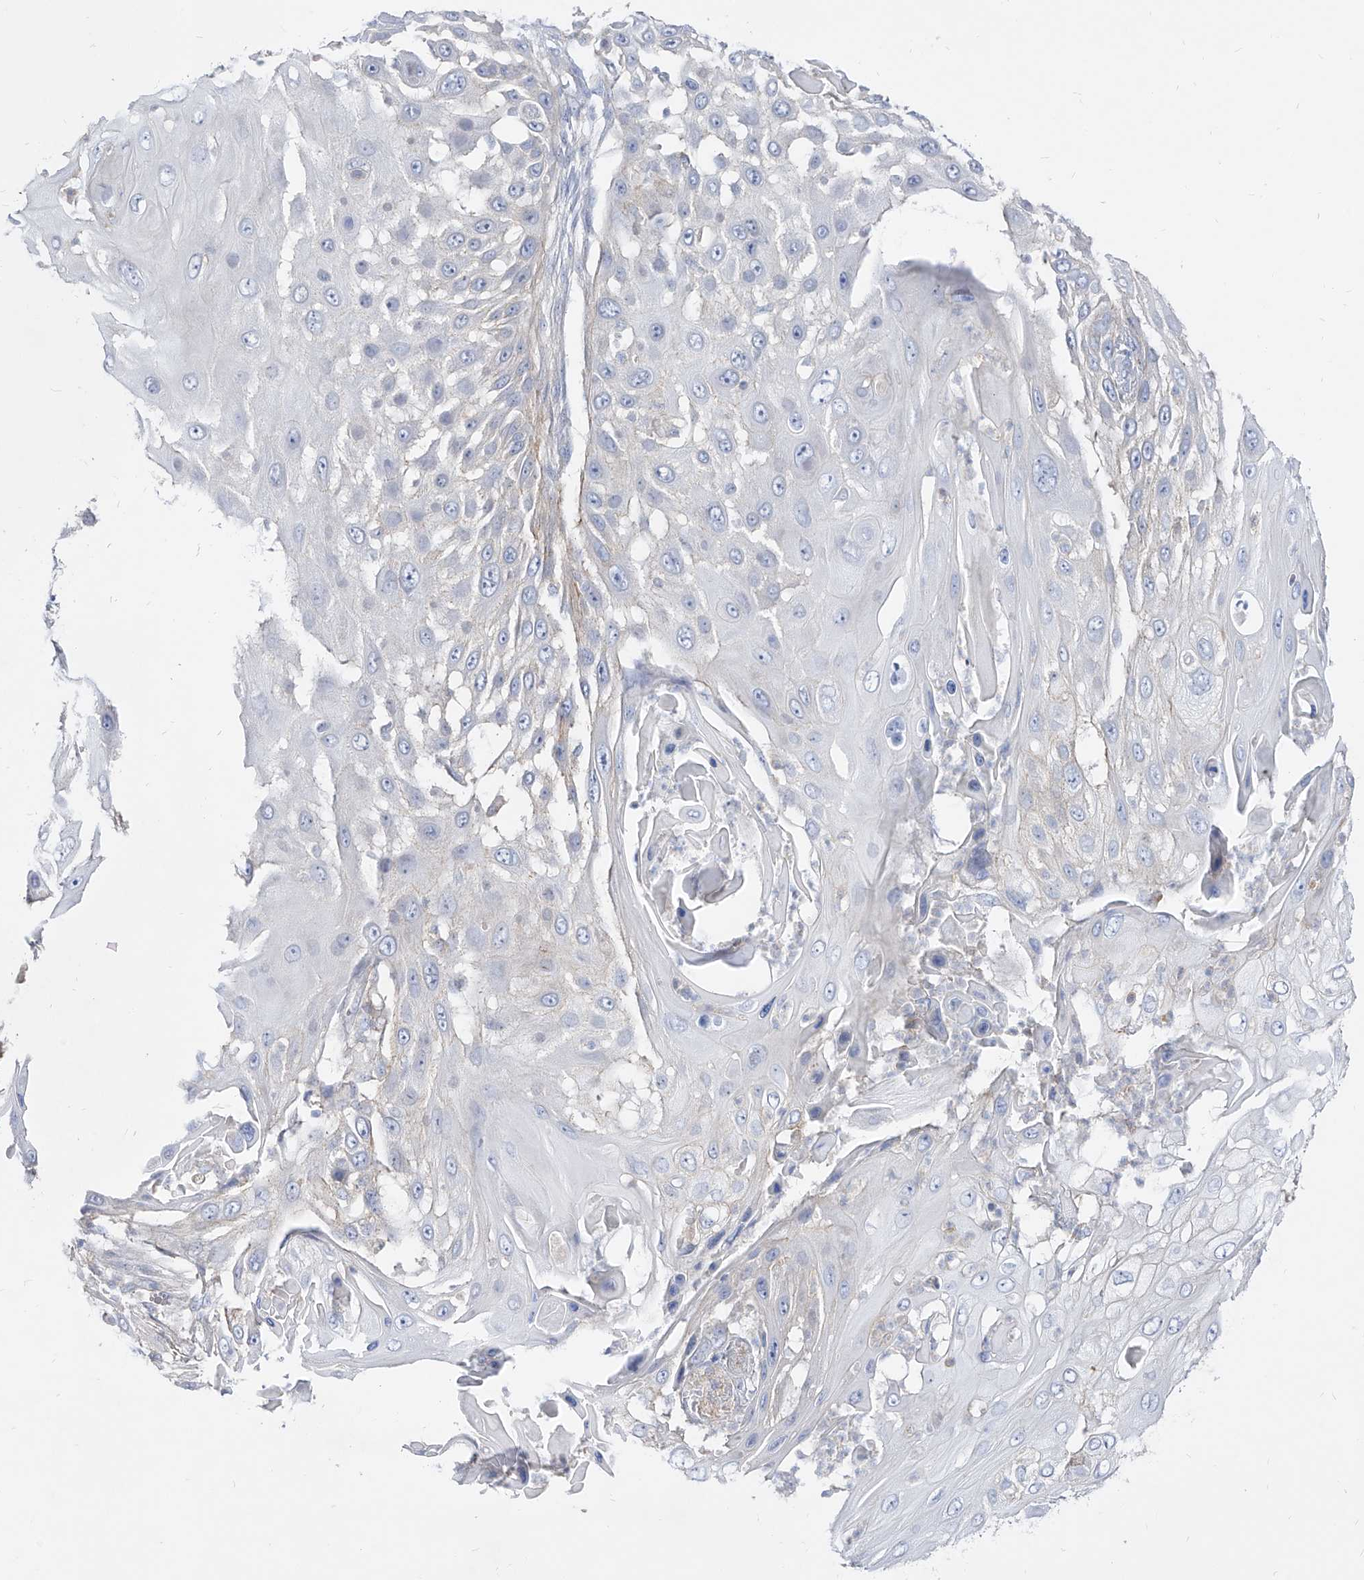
{"staining": {"intensity": "negative", "quantity": "none", "location": "none"}, "tissue": "skin cancer", "cell_type": "Tumor cells", "image_type": "cancer", "snomed": [{"axis": "morphology", "description": "Squamous cell carcinoma, NOS"}, {"axis": "topography", "description": "Skin"}], "caption": "This is an immunohistochemistry (IHC) histopathology image of skin squamous cell carcinoma. There is no expression in tumor cells.", "gene": "RBFOX3", "patient": {"sex": "female", "age": 44}}